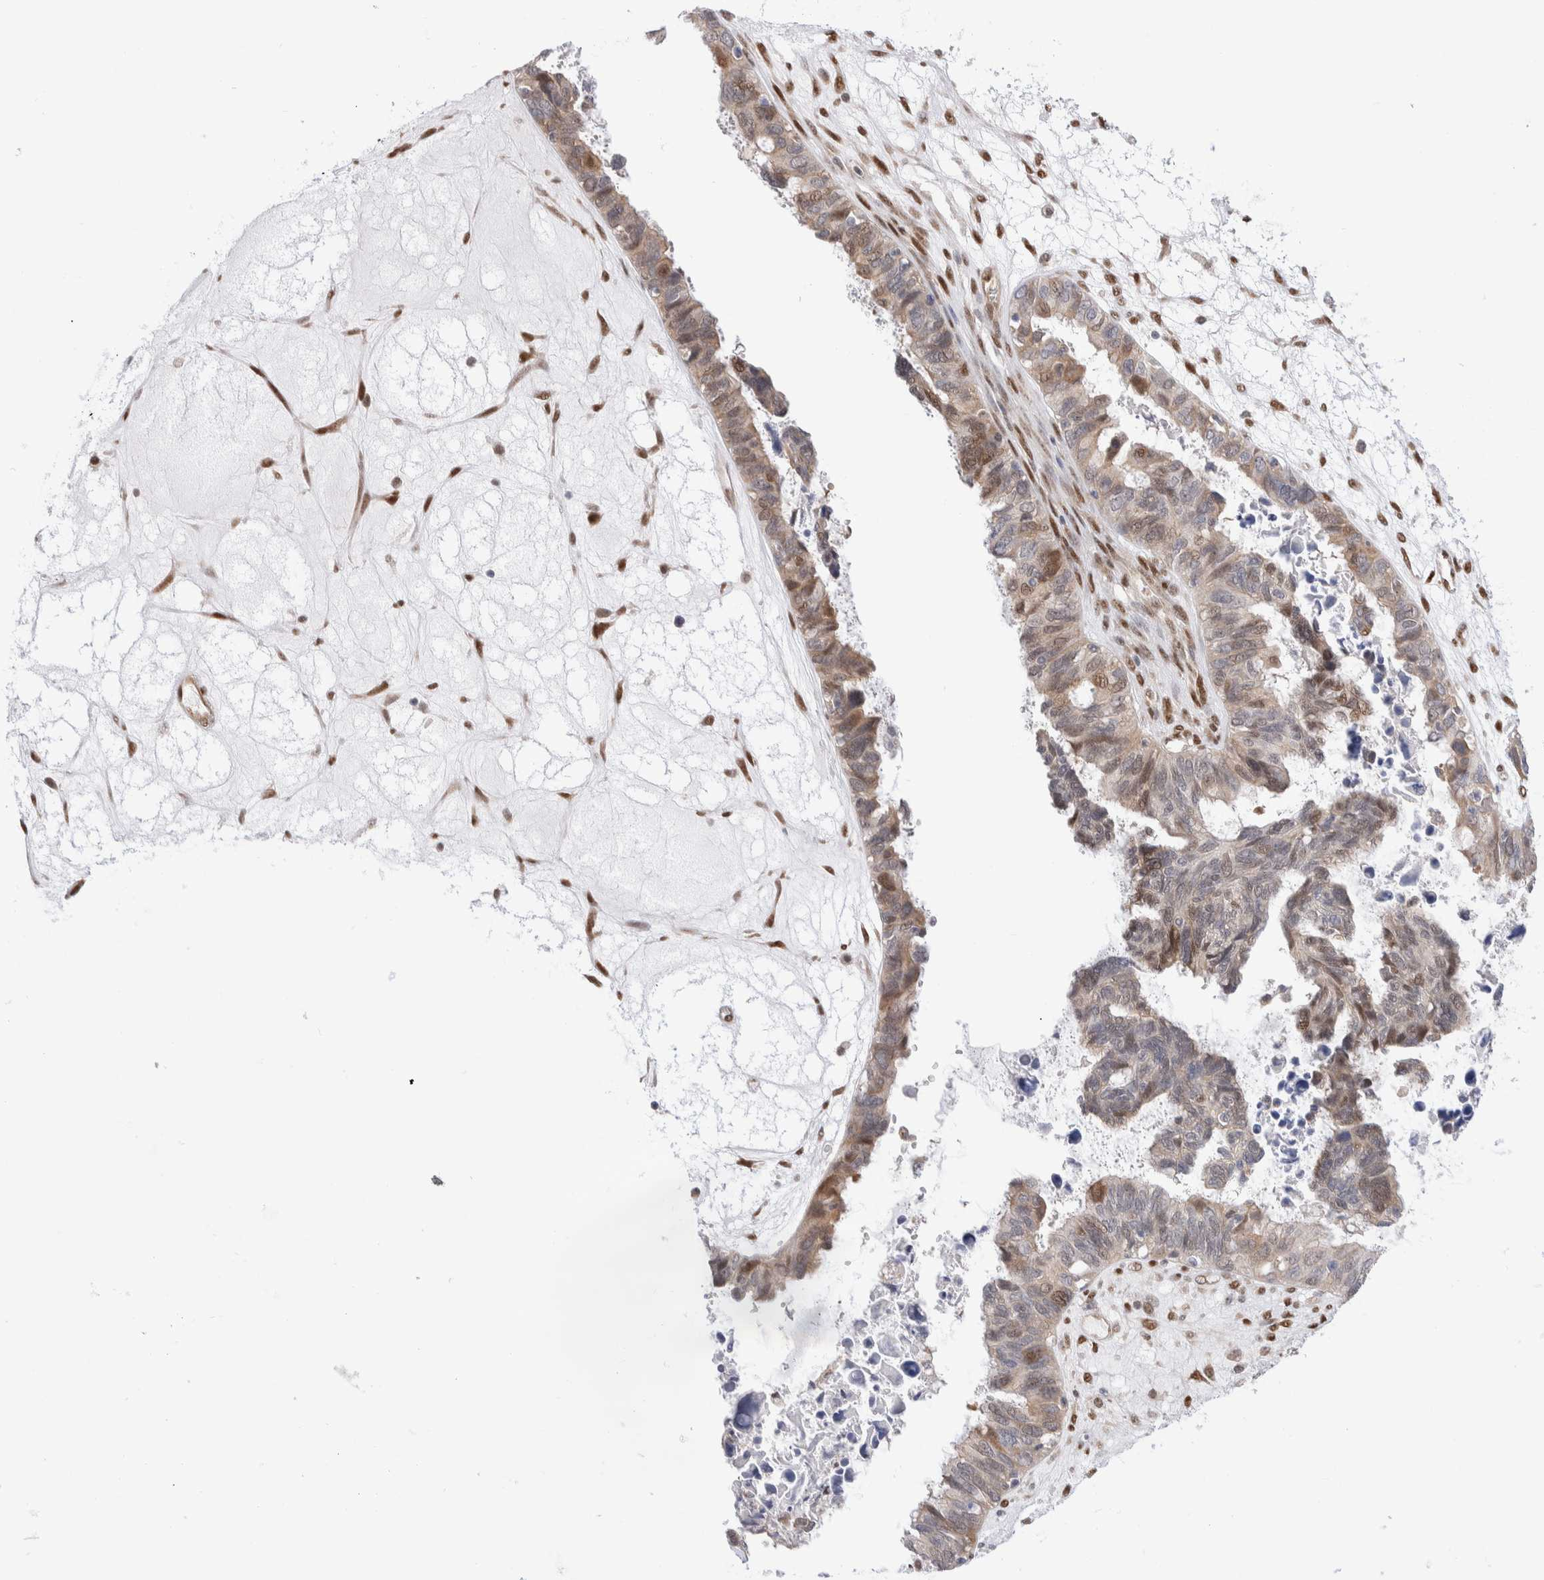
{"staining": {"intensity": "weak", "quantity": "25%-75%", "location": "cytoplasmic/membranous"}, "tissue": "ovarian cancer", "cell_type": "Tumor cells", "image_type": "cancer", "snomed": [{"axis": "morphology", "description": "Cystadenocarcinoma, serous, NOS"}, {"axis": "topography", "description": "Ovary"}], "caption": "Weak cytoplasmic/membranous positivity is identified in about 25%-75% of tumor cells in serous cystadenocarcinoma (ovarian).", "gene": "NSMAF", "patient": {"sex": "female", "age": 79}}